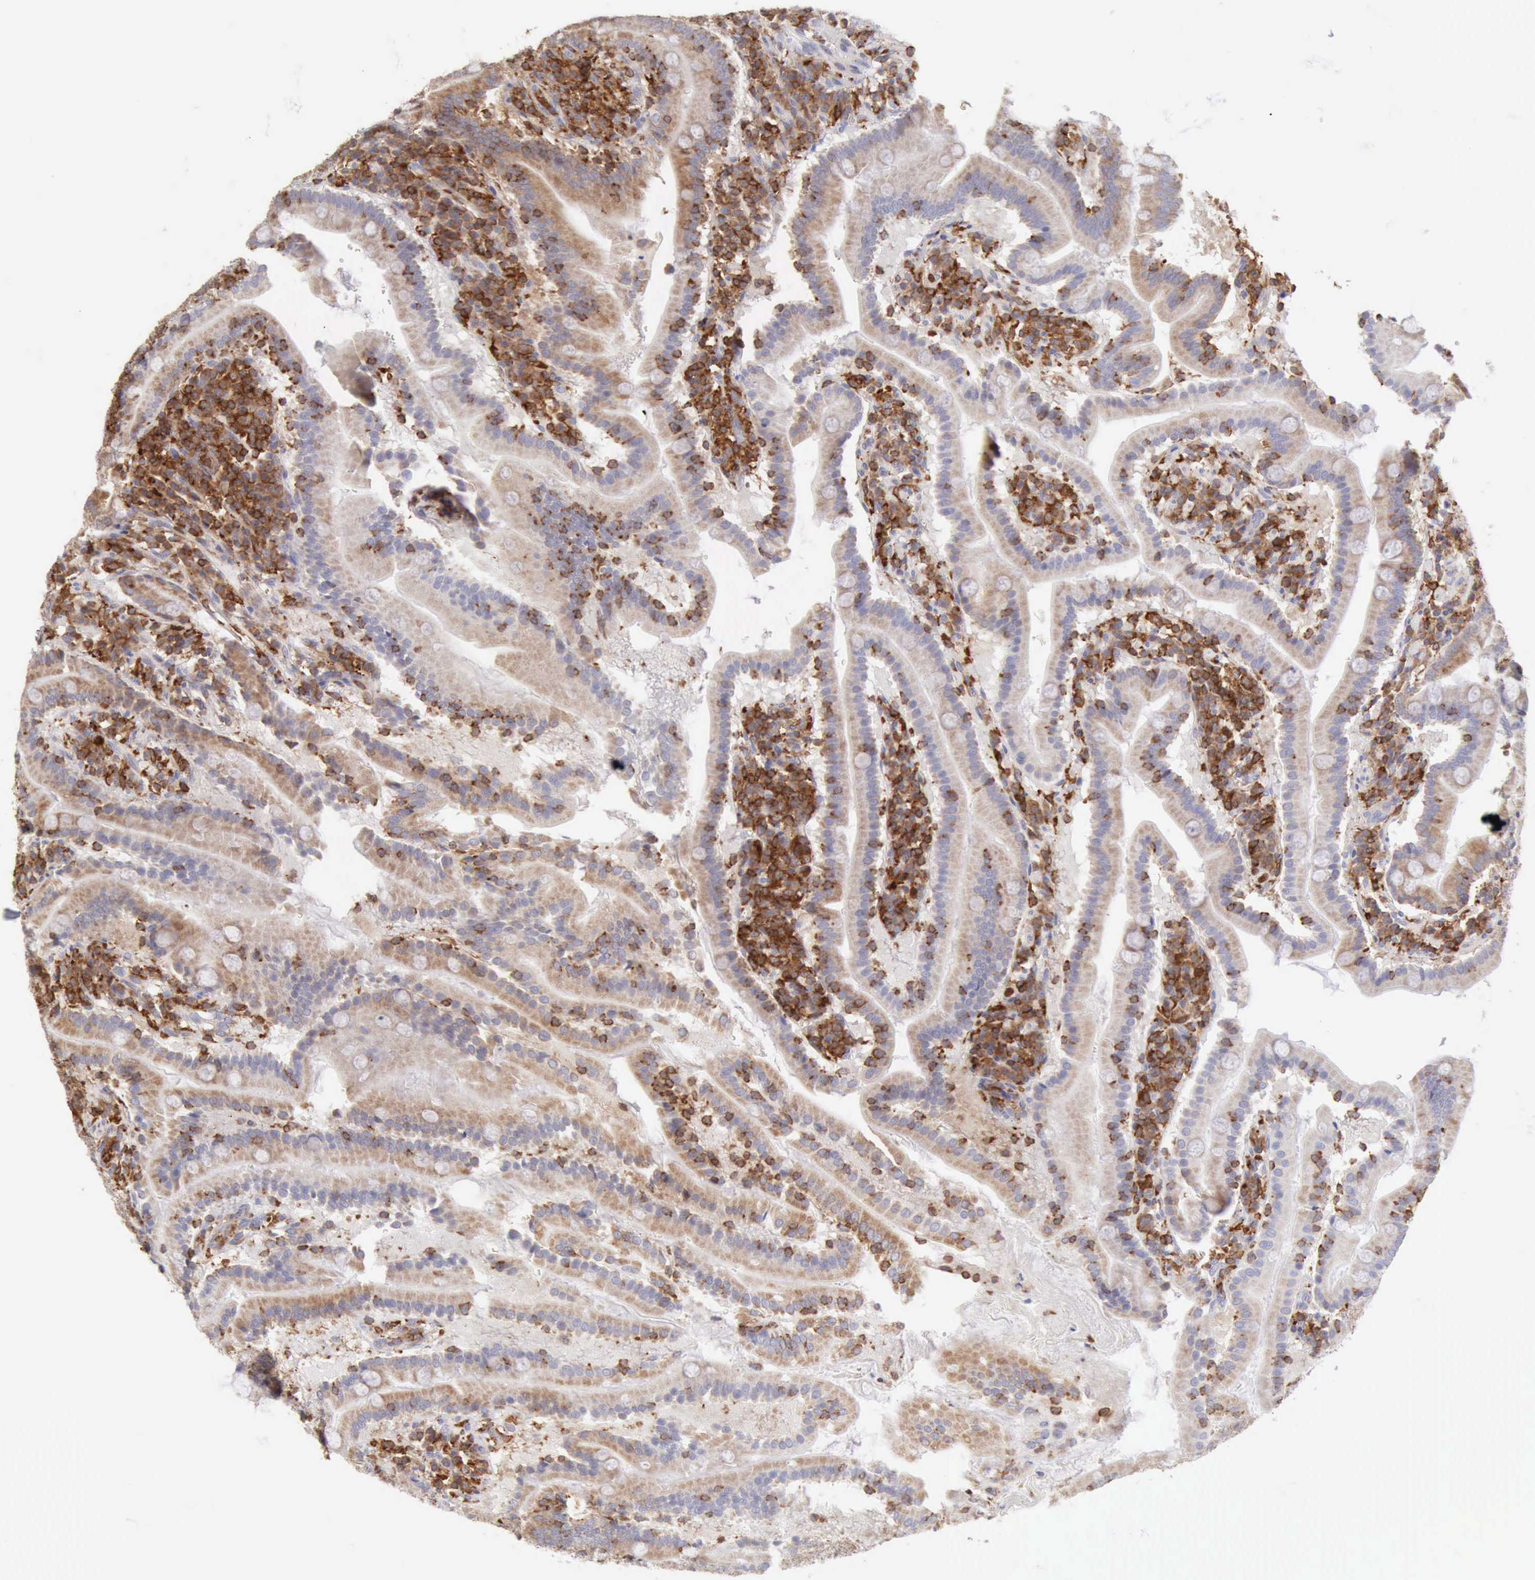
{"staining": {"intensity": "weak", "quantity": ">75%", "location": "cytoplasmic/membranous"}, "tissue": "duodenum", "cell_type": "Glandular cells", "image_type": "normal", "snomed": [{"axis": "morphology", "description": "Normal tissue, NOS"}, {"axis": "topography", "description": "Duodenum"}], "caption": "Immunohistochemical staining of normal human duodenum demonstrates weak cytoplasmic/membranous protein expression in approximately >75% of glandular cells.", "gene": "ARHGAP4", "patient": {"sex": "male", "age": 50}}